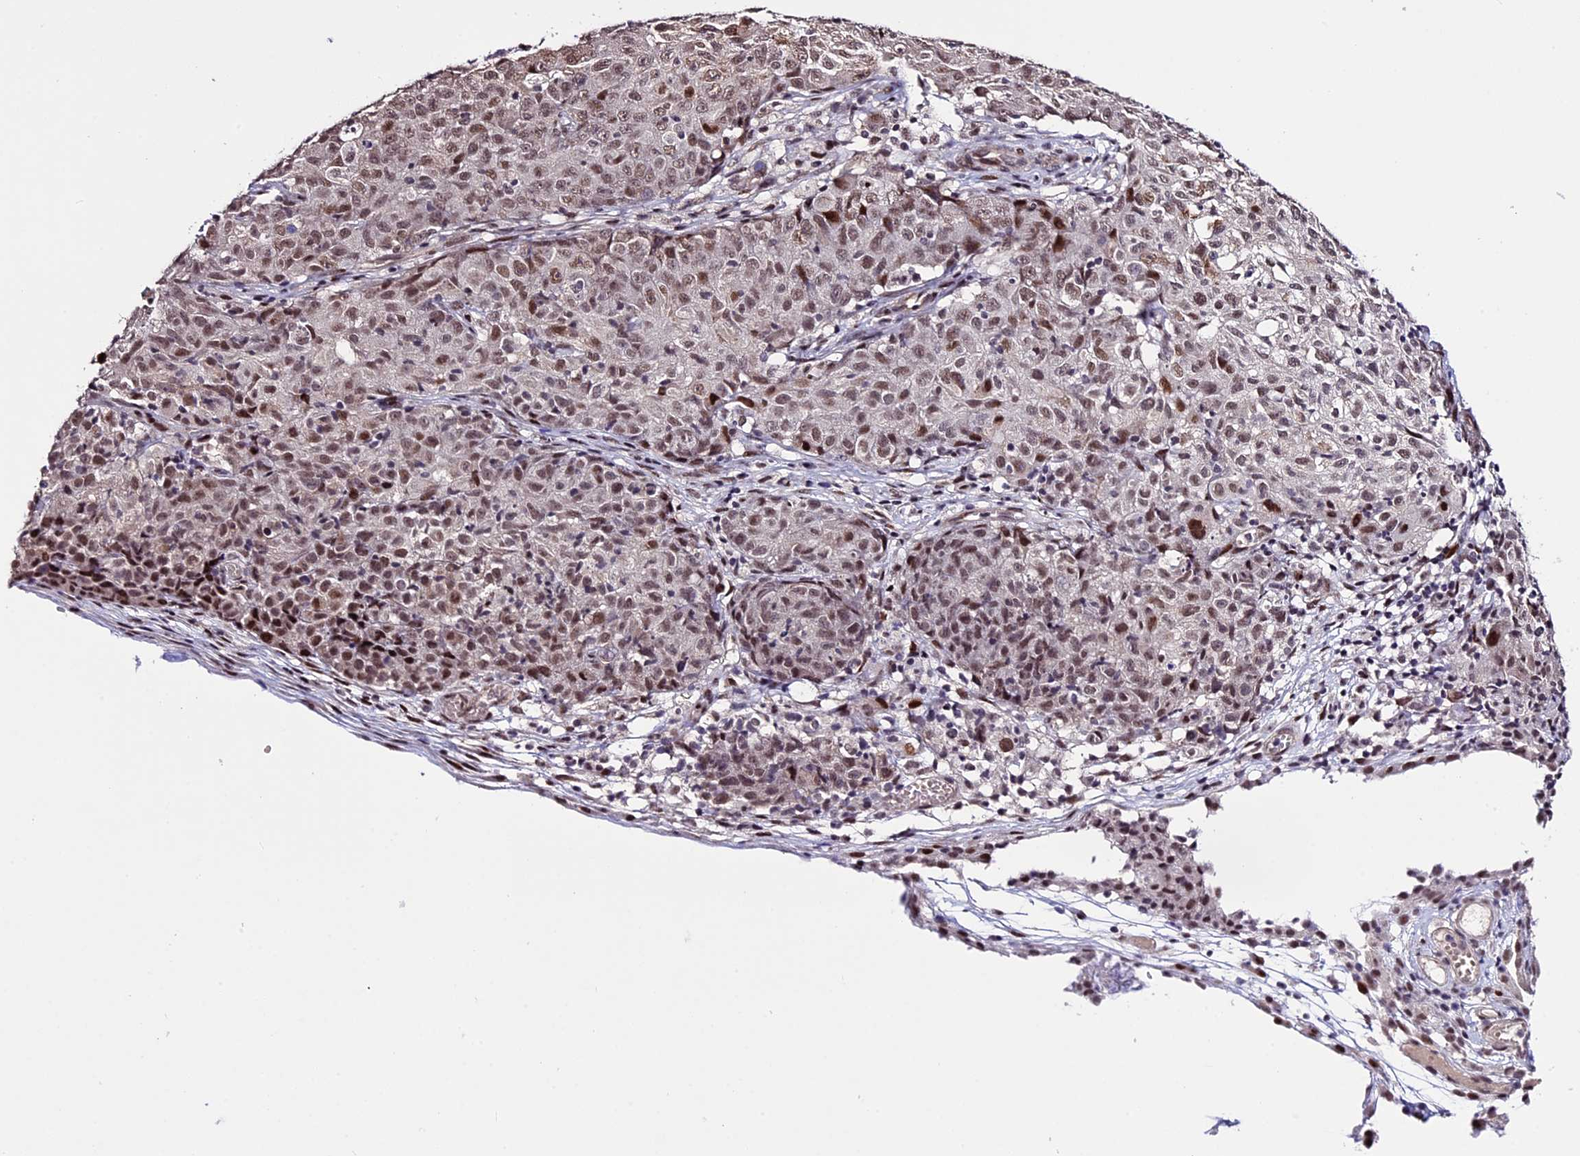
{"staining": {"intensity": "weak", "quantity": ">75%", "location": "nuclear"}, "tissue": "ovarian cancer", "cell_type": "Tumor cells", "image_type": "cancer", "snomed": [{"axis": "morphology", "description": "Carcinoma, endometroid"}, {"axis": "topography", "description": "Ovary"}], "caption": "Immunohistochemical staining of human ovarian cancer demonstrates low levels of weak nuclear positivity in approximately >75% of tumor cells. The staining was performed using DAB, with brown indicating positive protein expression. Nuclei are stained blue with hematoxylin.", "gene": "TCP11L2", "patient": {"sex": "female", "age": 42}}